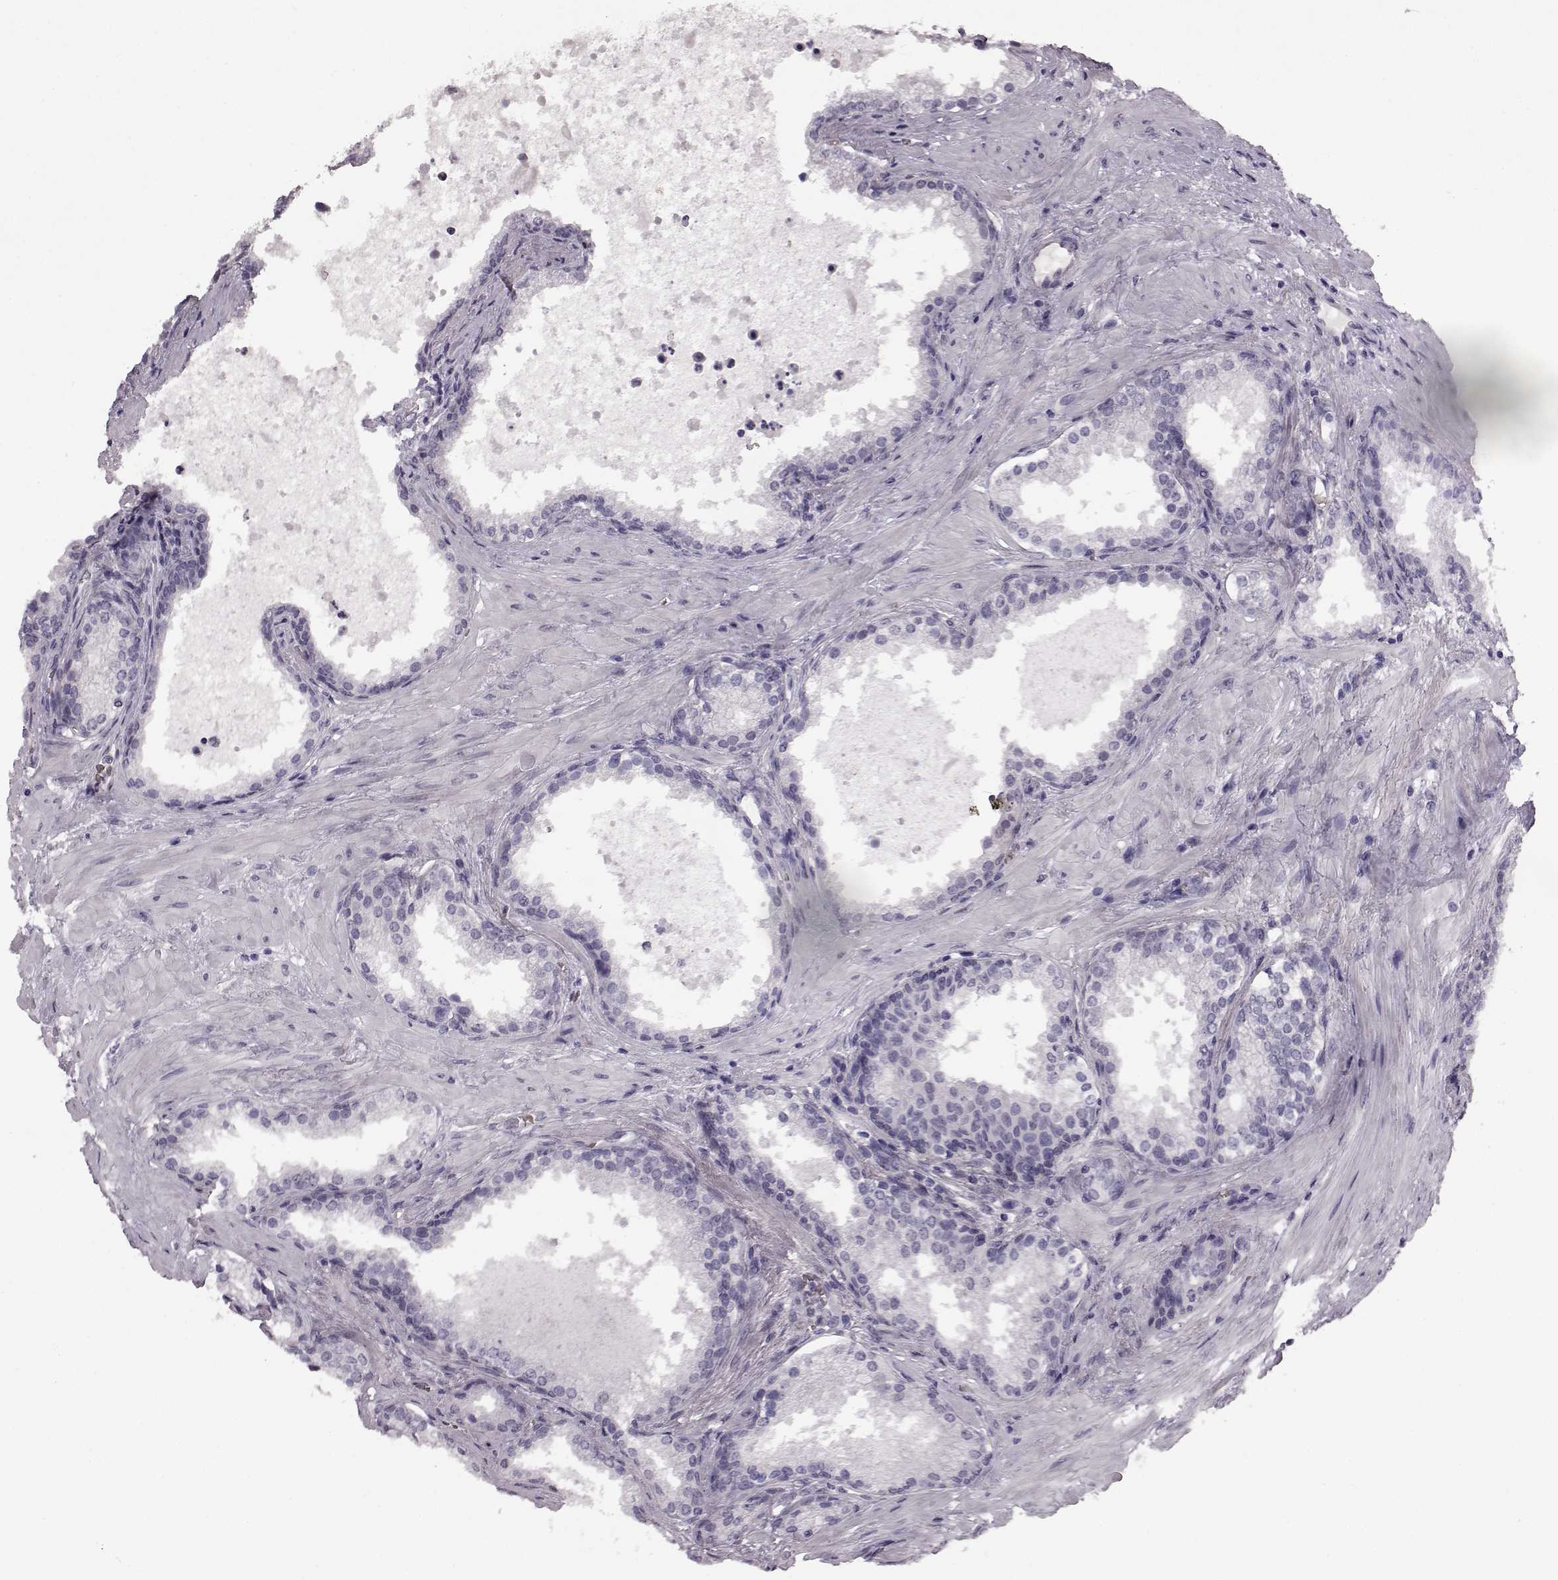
{"staining": {"intensity": "negative", "quantity": "none", "location": "none"}, "tissue": "prostate cancer", "cell_type": "Tumor cells", "image_type": "cancer", "snomed": [{"axis": "morphology", "description": "Adenocarcinoma, Low grade"}, {"axis": "topography", "description": "Prostate"}], "caption": "This is an IHC photomicrograph of prostate cancer. There is no positivity in tumor cells.", "gene": "PROP1", "patient": {"sex": "male", "age": 56}}